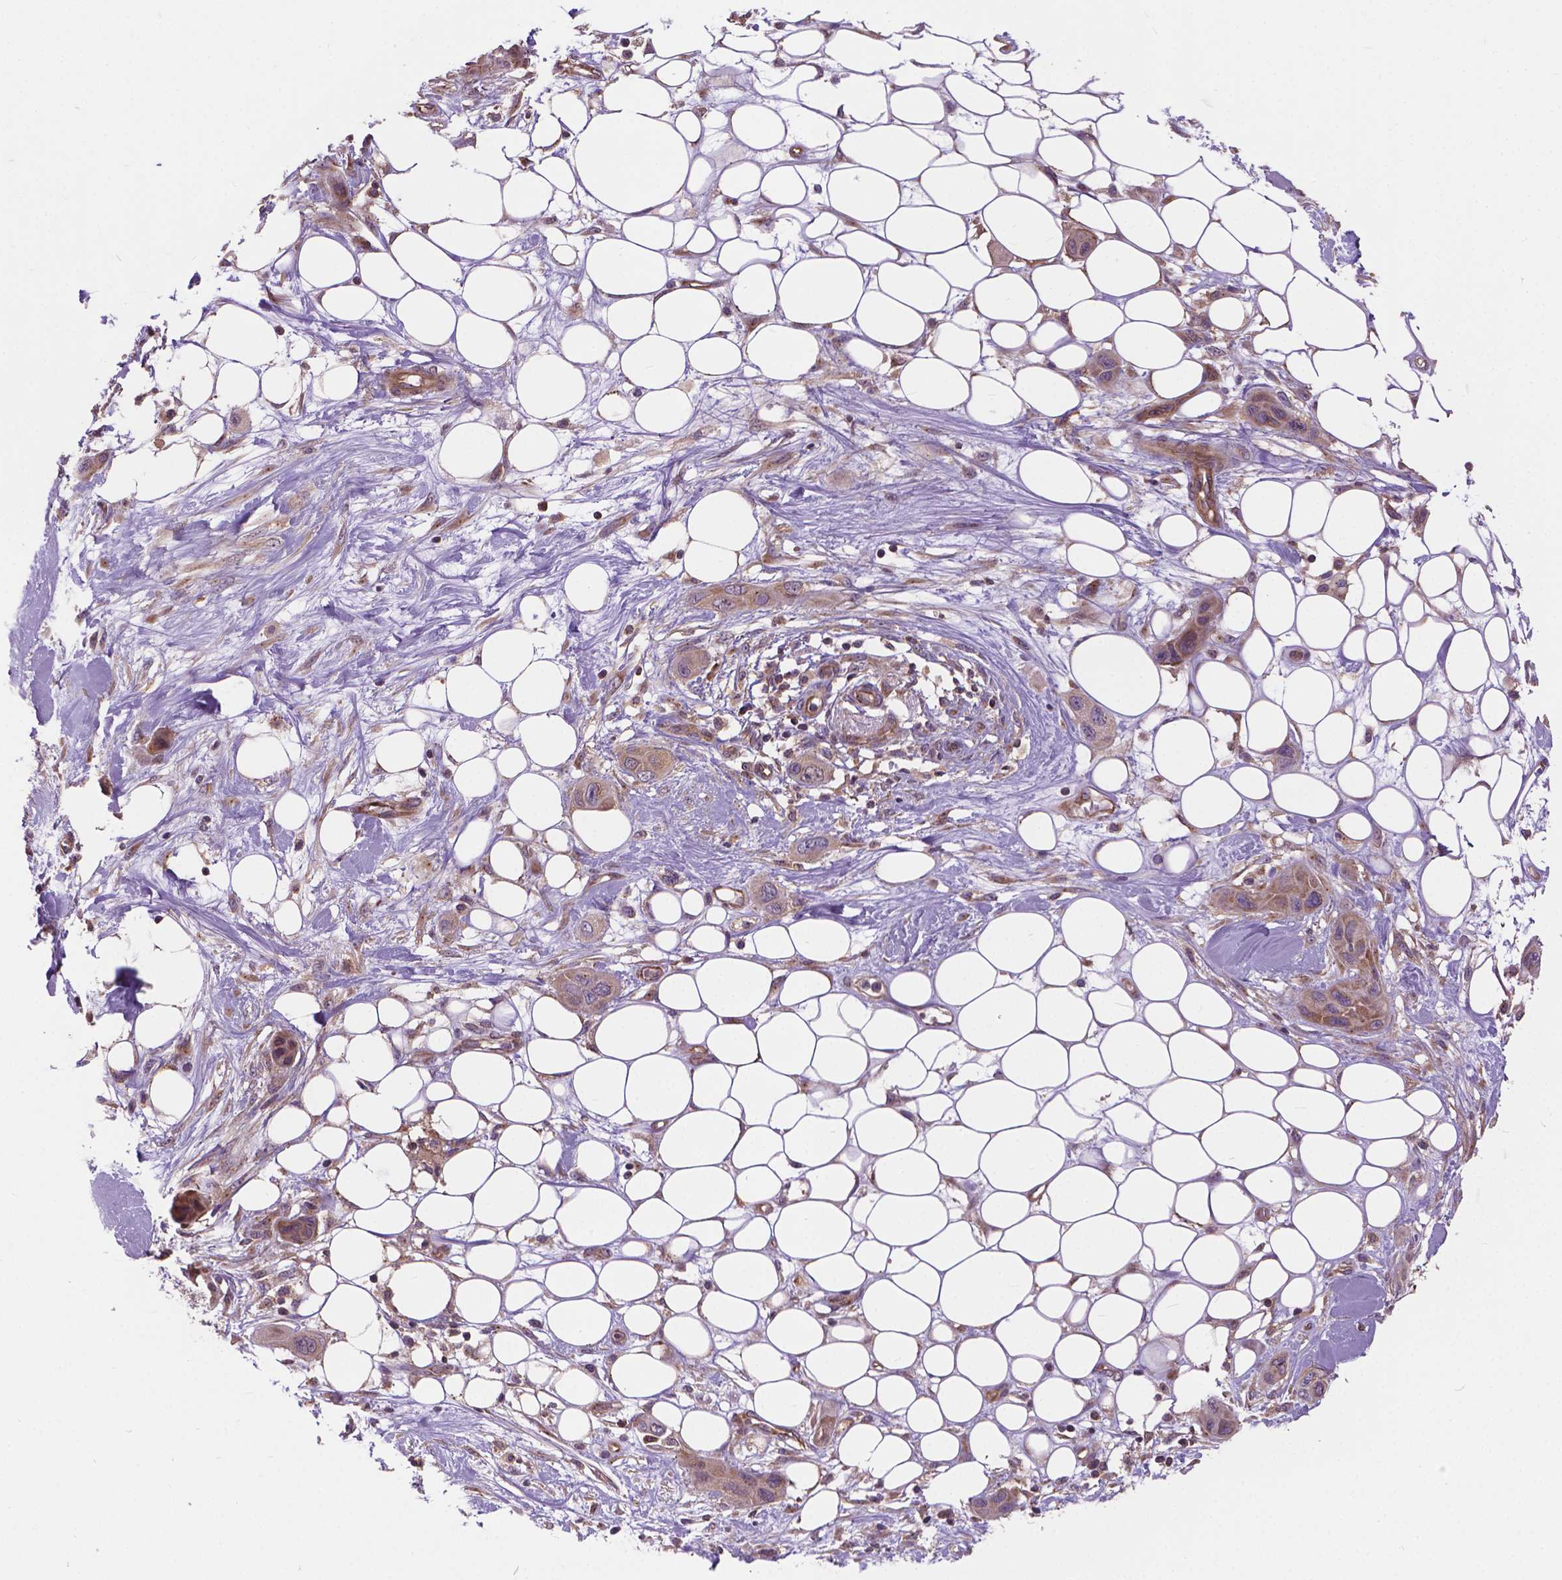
{"staining": {"intensity": "weak", "quantity": ">75%", "location": "cytoplasmic/membranous"}, "tissue": "skin cancer", "cell_type": "Tumor cells", "image_type": "cancer", "snomed": [{"axis": "morphology", "description": "Squamous cell carcinoma, NOS"}, {"axis": "topography", "description": "Skin"}], "caption": "This micrograph demonstrates skin cancer (squamous cell carcinoma) stained with immunohistochemistry (IHC) to label a protein in brown. The cytoplasmic/membranous of tumor cells show weak positivity for the protein. Nuclei are counter-stained blue.", "gene": "MZT1", "patient": {"sex": "male", "age": 79}}